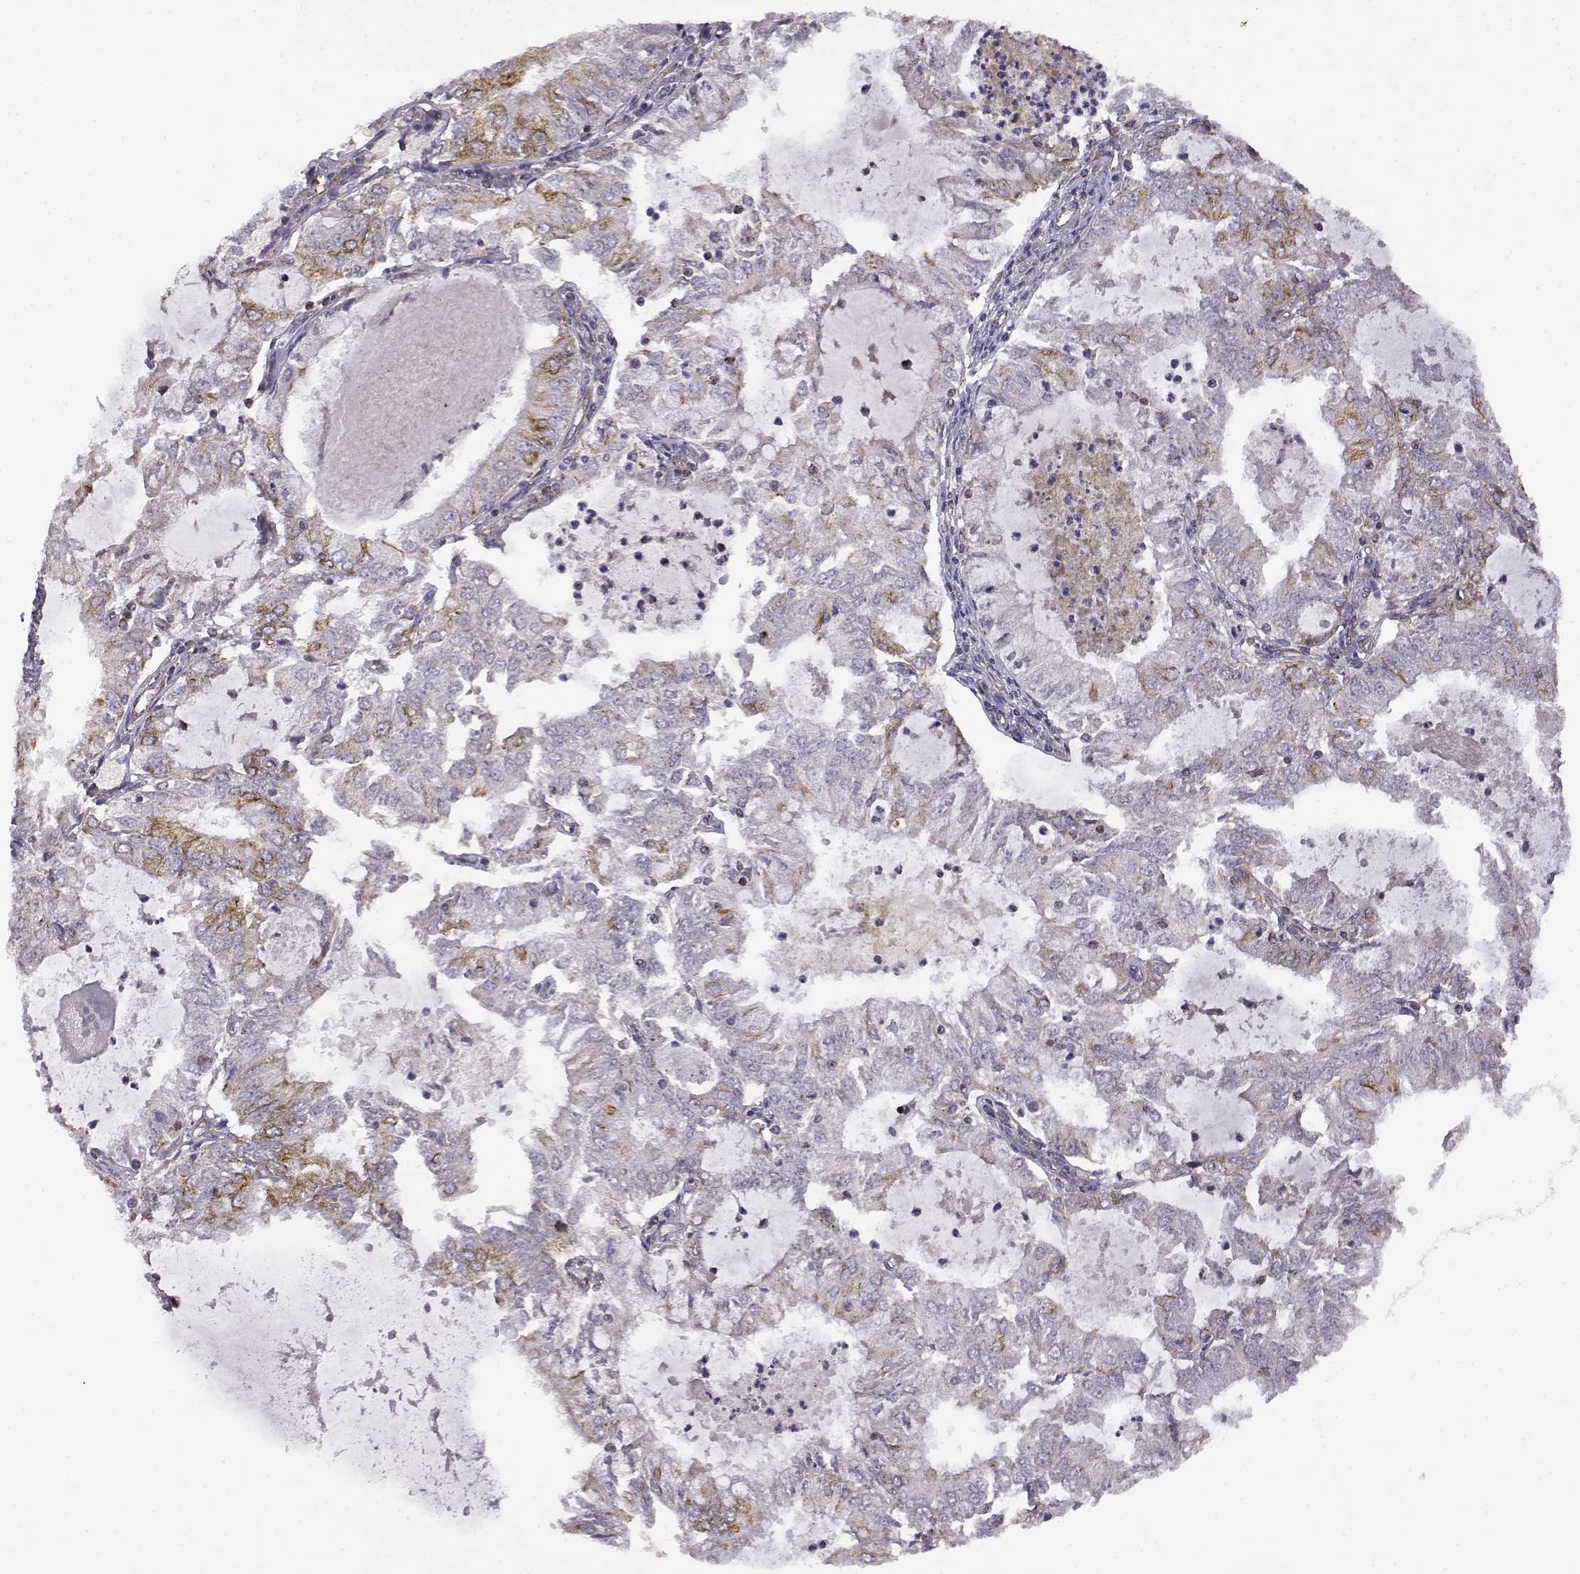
{"staining": {"intensity": "moderate", "quantity": "<25%", "location": "cytoplasmic/membranous"}, "tissue": "endometrial cancer", "cell_type": "Tumor cells", "image_type": "cancer", "snomed": [{"axis": "morphology", "description": "Adenocarcinoma, NOS"}, {"axis": "topography", "description": "Endometrium"}], "caption": "IHC (DAB (3,3'-diaminobenzidine)) staining of human endometrial adenocarcinoma demonstrates moderate cytoplasmic/membranous protein positivity in about <25% of tumor cells. Using DAB (brown) and hematoxylin (blue) stains, captured at high magnification using brightfield microscopy.", "gene": "DDC", "patient": {"sex": "female", "age": 57}}